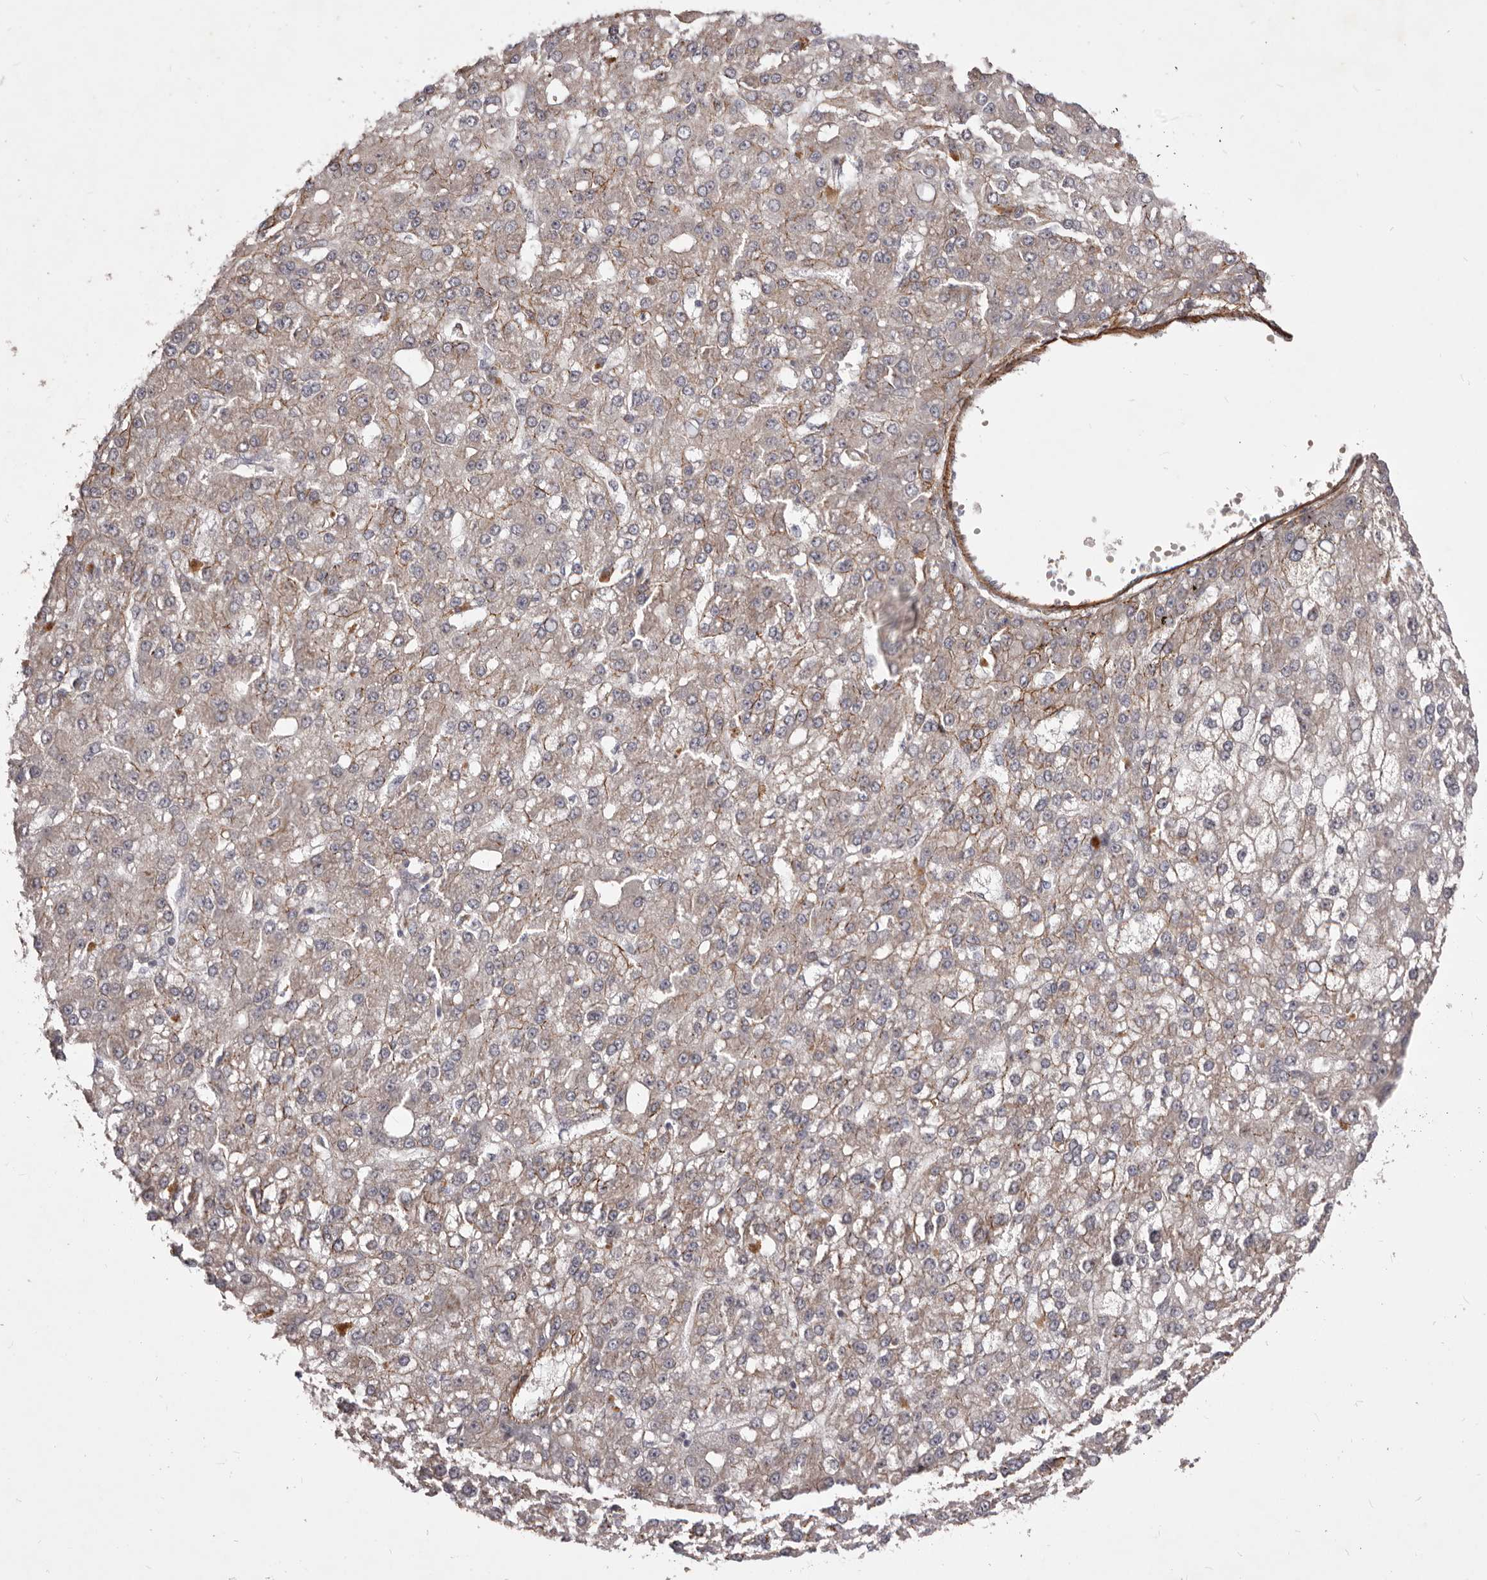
{"staining": {"intensity": "moderate", "quantity": "<25%", "location": "cytoplasmic/membranous"}, "tissue": "liver cancer", "cell_type": "Tumor cells", "image_type": "cancer", "snomed": [{"axis": "morphology", "description": "Carcinoma, Hepatocellular, NOS"}, {"axis": "topography", "description": "Liver"}], "caption": "Protein staining of liver hepatocellular carcinoma tissue displays moderate cytoplasmic/membranous positivity in about <25% of tumor cells.", "gene": "HBS1L", "patient": {"sex": "male", "age": 67}}